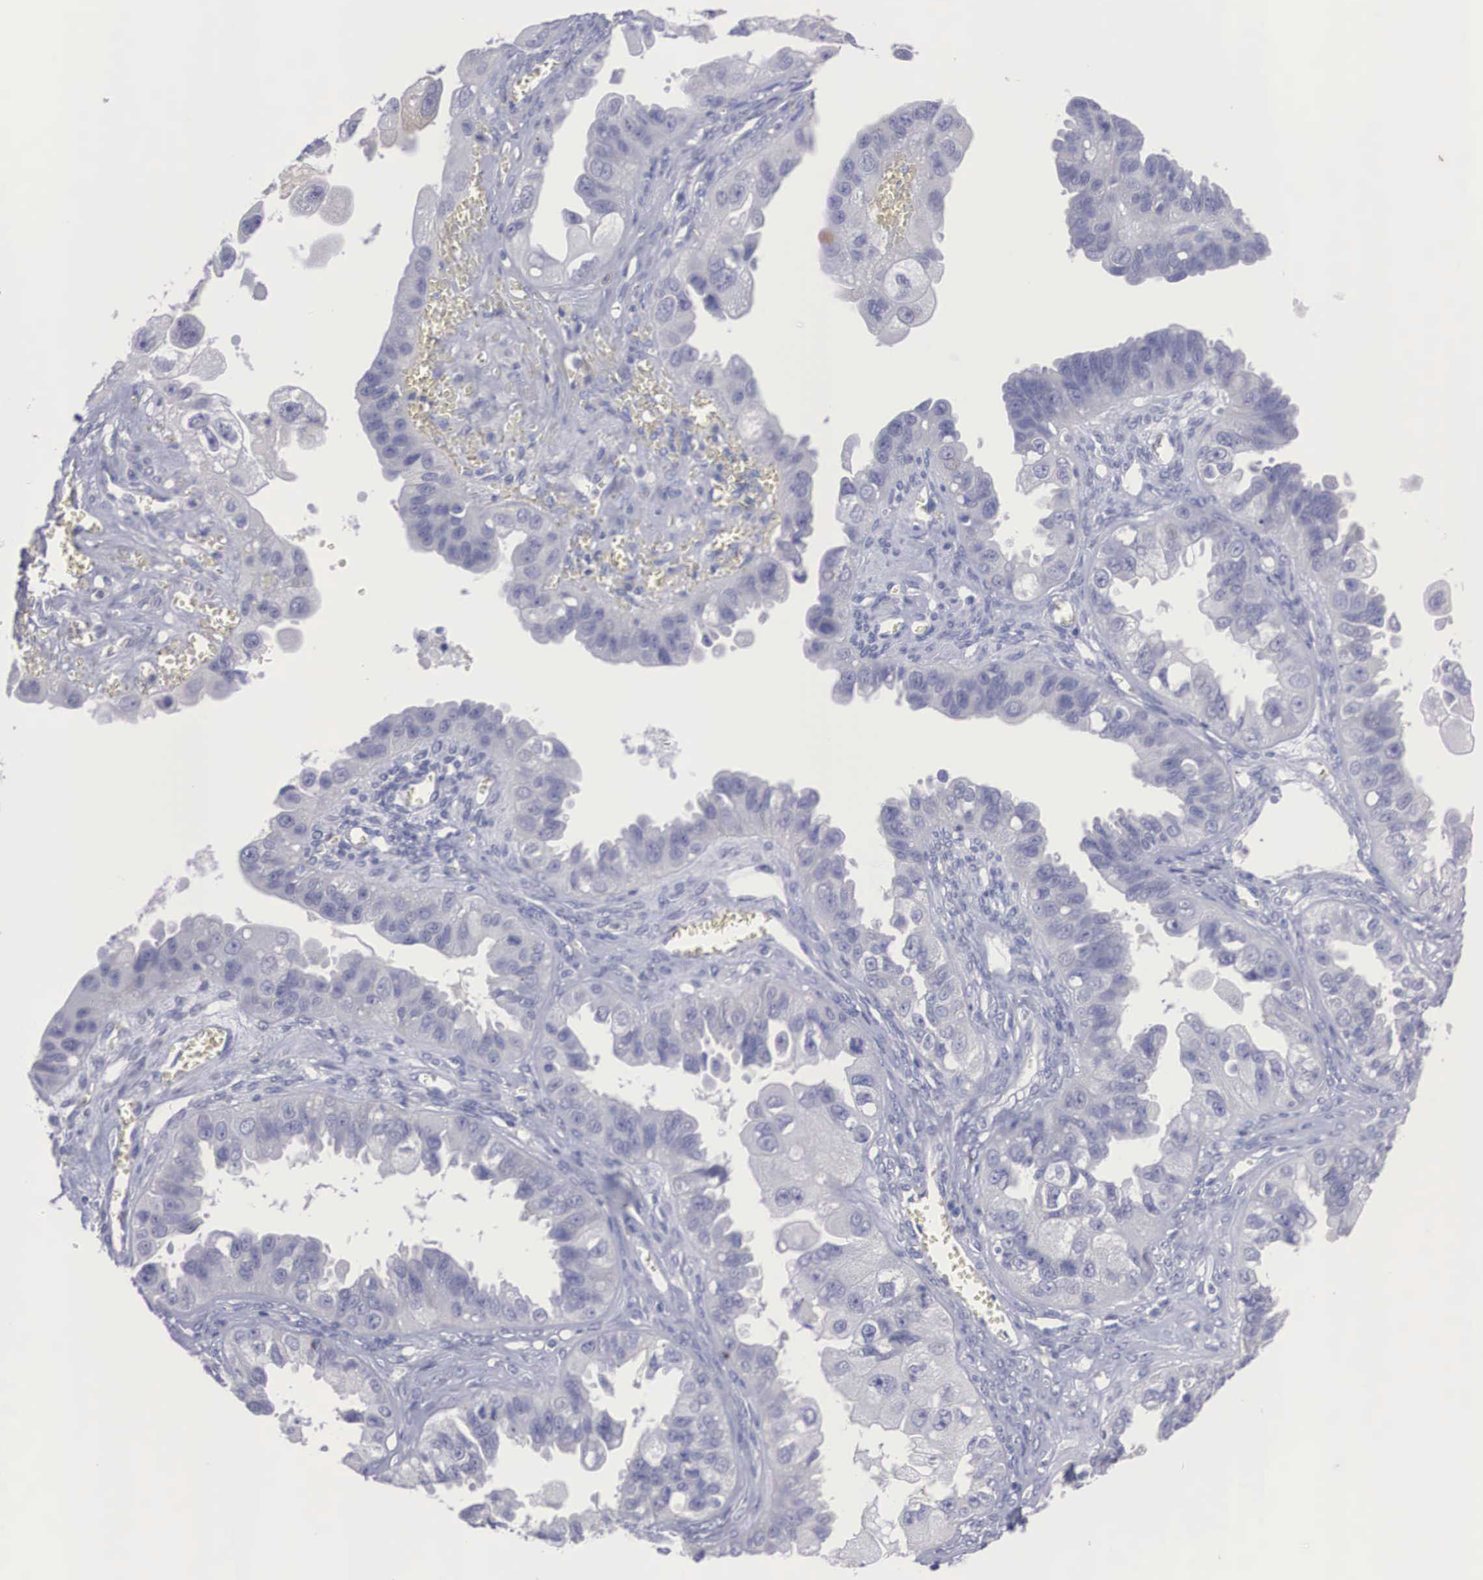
{"staining": {"intensity": "negative", "quantity": "none", "location": "none"}, "tissue": "ovarian cancer", "cell_type": "Tumor cells", "image_type": "cancer", "snomed": [{"axis": "morphology", "description": "Carcinoma, endometroid"}, {"axis": "topography", "description": "Ovary"}], "caption": "This is an immunohistochemistry histopathology image of human ovarian endometroid carcinoma. There is no staining in tumor cells.", "gene": "REPS2", "patient": {"sex": "female", "age": 85}}